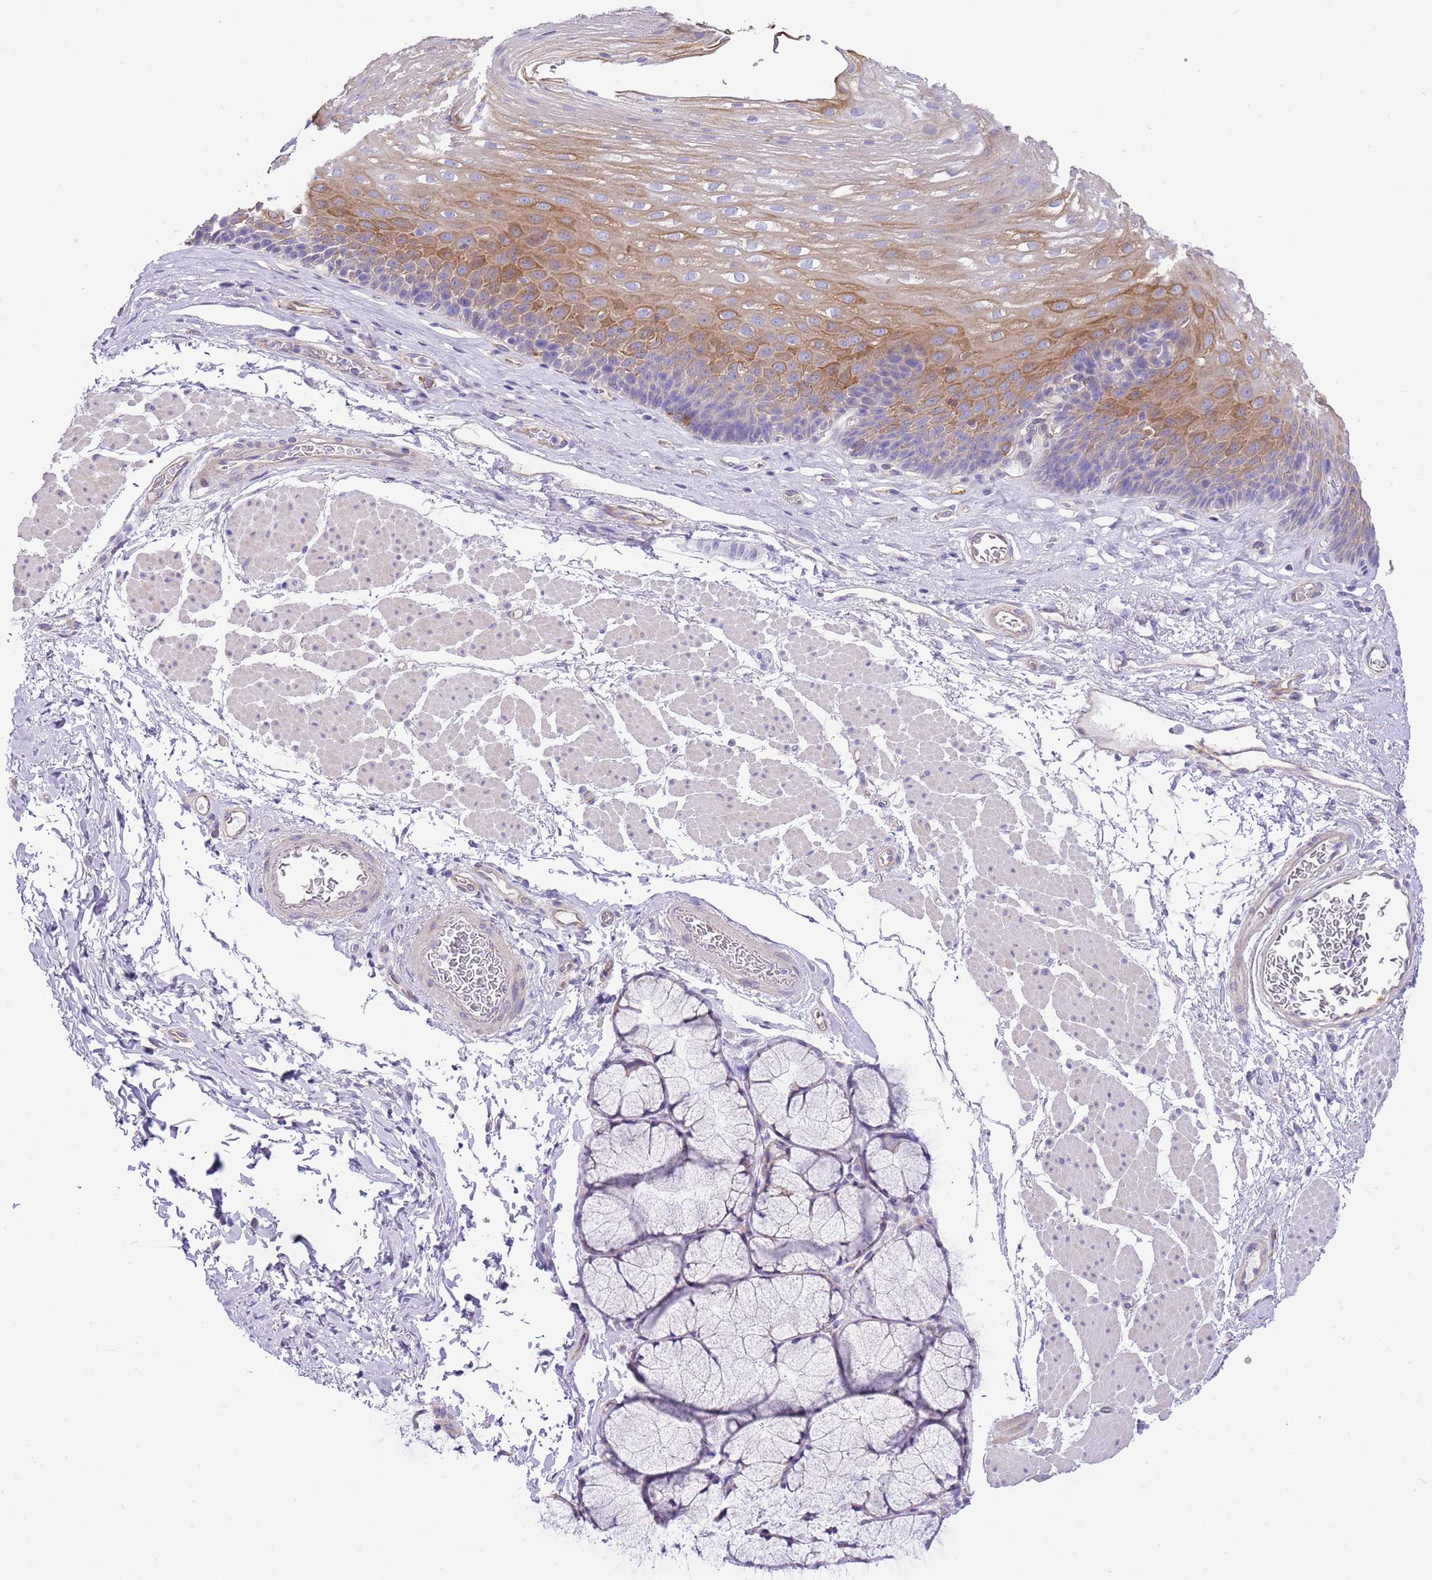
{"staining": {"intensity": "moderate", "quantity": "25%-75%", "location": "cytoplasmic/membranous"}, "tissue": "esophagus", "cell_type": "Squamous epithelial cells", "image_type": "normal", "snomed": [{"axis": "morphology", "description": "Normal tissue, NOS"}, {"axis": "topography", "description": "Esophagus"}], "caption": "The image displays a brown stain indicating the presence of a protein in the cytoplasmic/membranous of squamous epithelial cells in esophagus.", "gene": "SERINC3", "patient": {"sex": "female", "age": 66}}